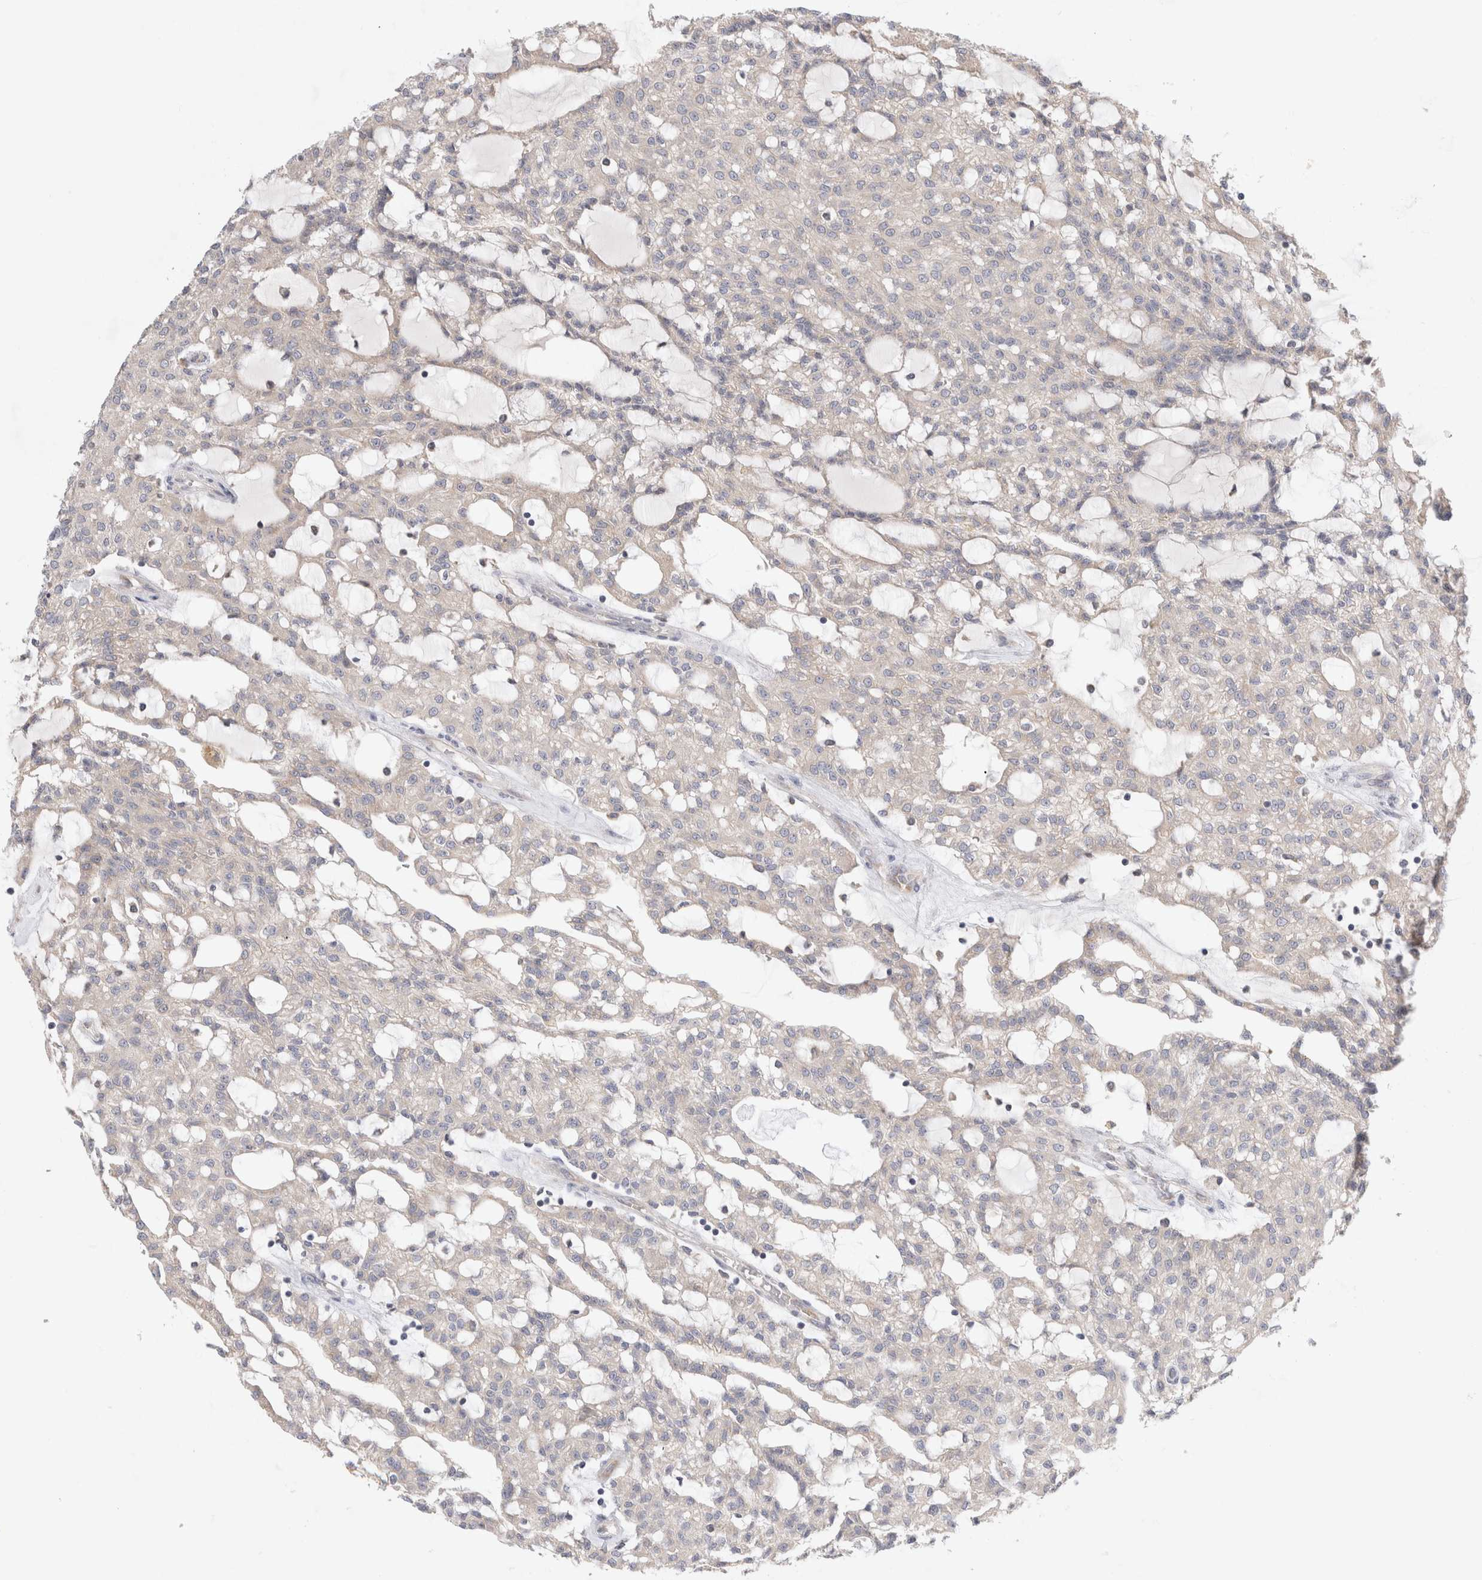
{"staining": {"intensity": "negative", "quantity": "none", "location": "none"}, "tissue": "renal cancer", "cell_type": "Tumor cells", "image_type": "cancer", "snomed": [{"axis": "morphology", "description": "Adenocarcinoma, NOS"}, {"axis": "topography", "description": "Kidney"}], "caption": "Human renal adenocarcinoma stained for a protein using IHC shows no positivity in tumor cells.", "gene": "NEDD4L", "patient": {"sex": "male", "age": 63}}